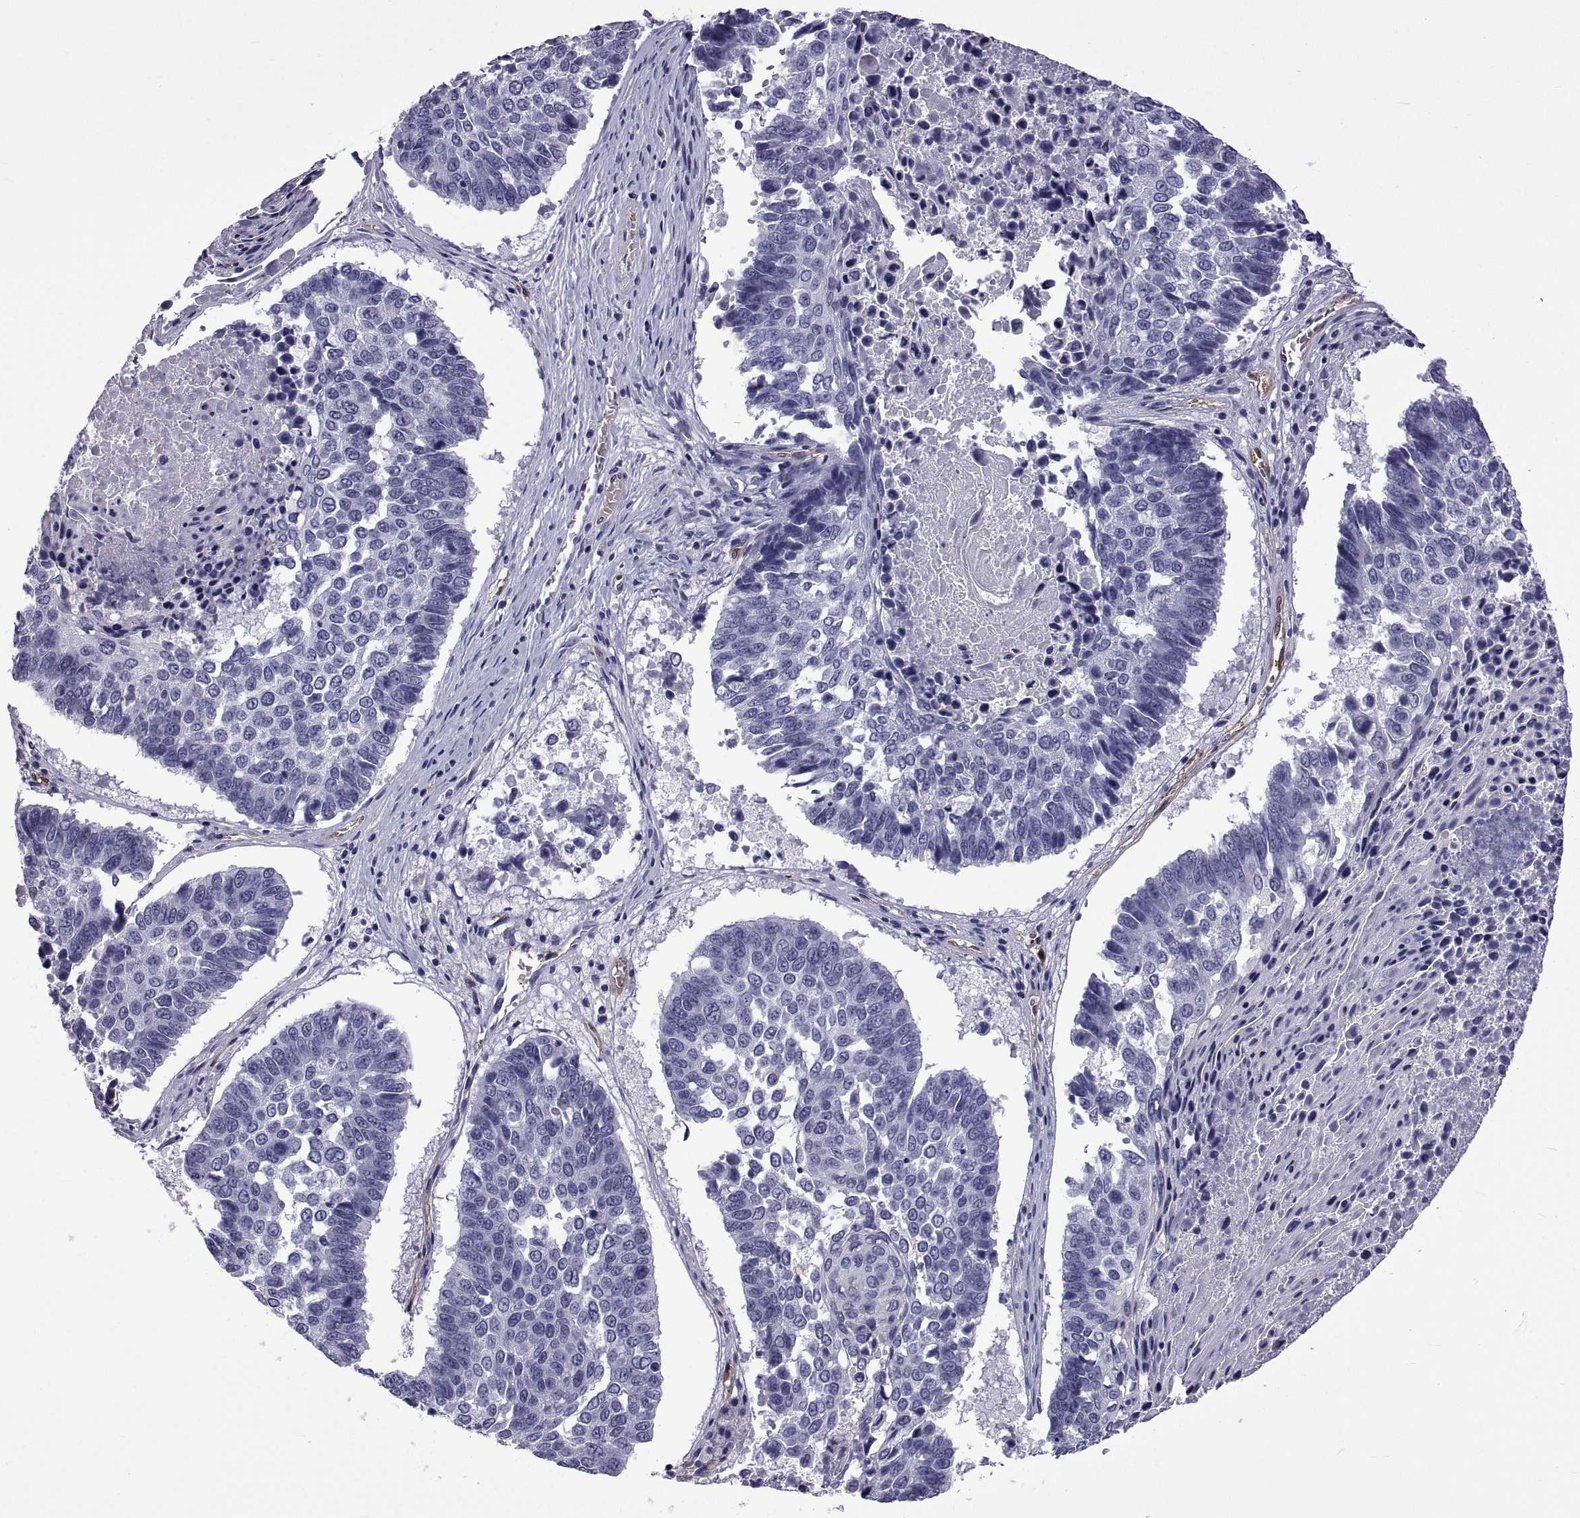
{"staining": {"intensity": "negative", "quantity": "none", "location": "none"}, "tissue": "lung cancer", "cell_type": "Tumor cells", "image_type": "cancer", "snomed": [{"axis": "morphology", "description": "Squamous cell carcinoma, NOS"}, {"axis": "topography", "description": "Lung"}], "caption": "Tumor cells are negative for protein expression in human lung squamous cell carcinoma.", "gene": "LCN9", "patient": {"sex": "male", "age": 73}}